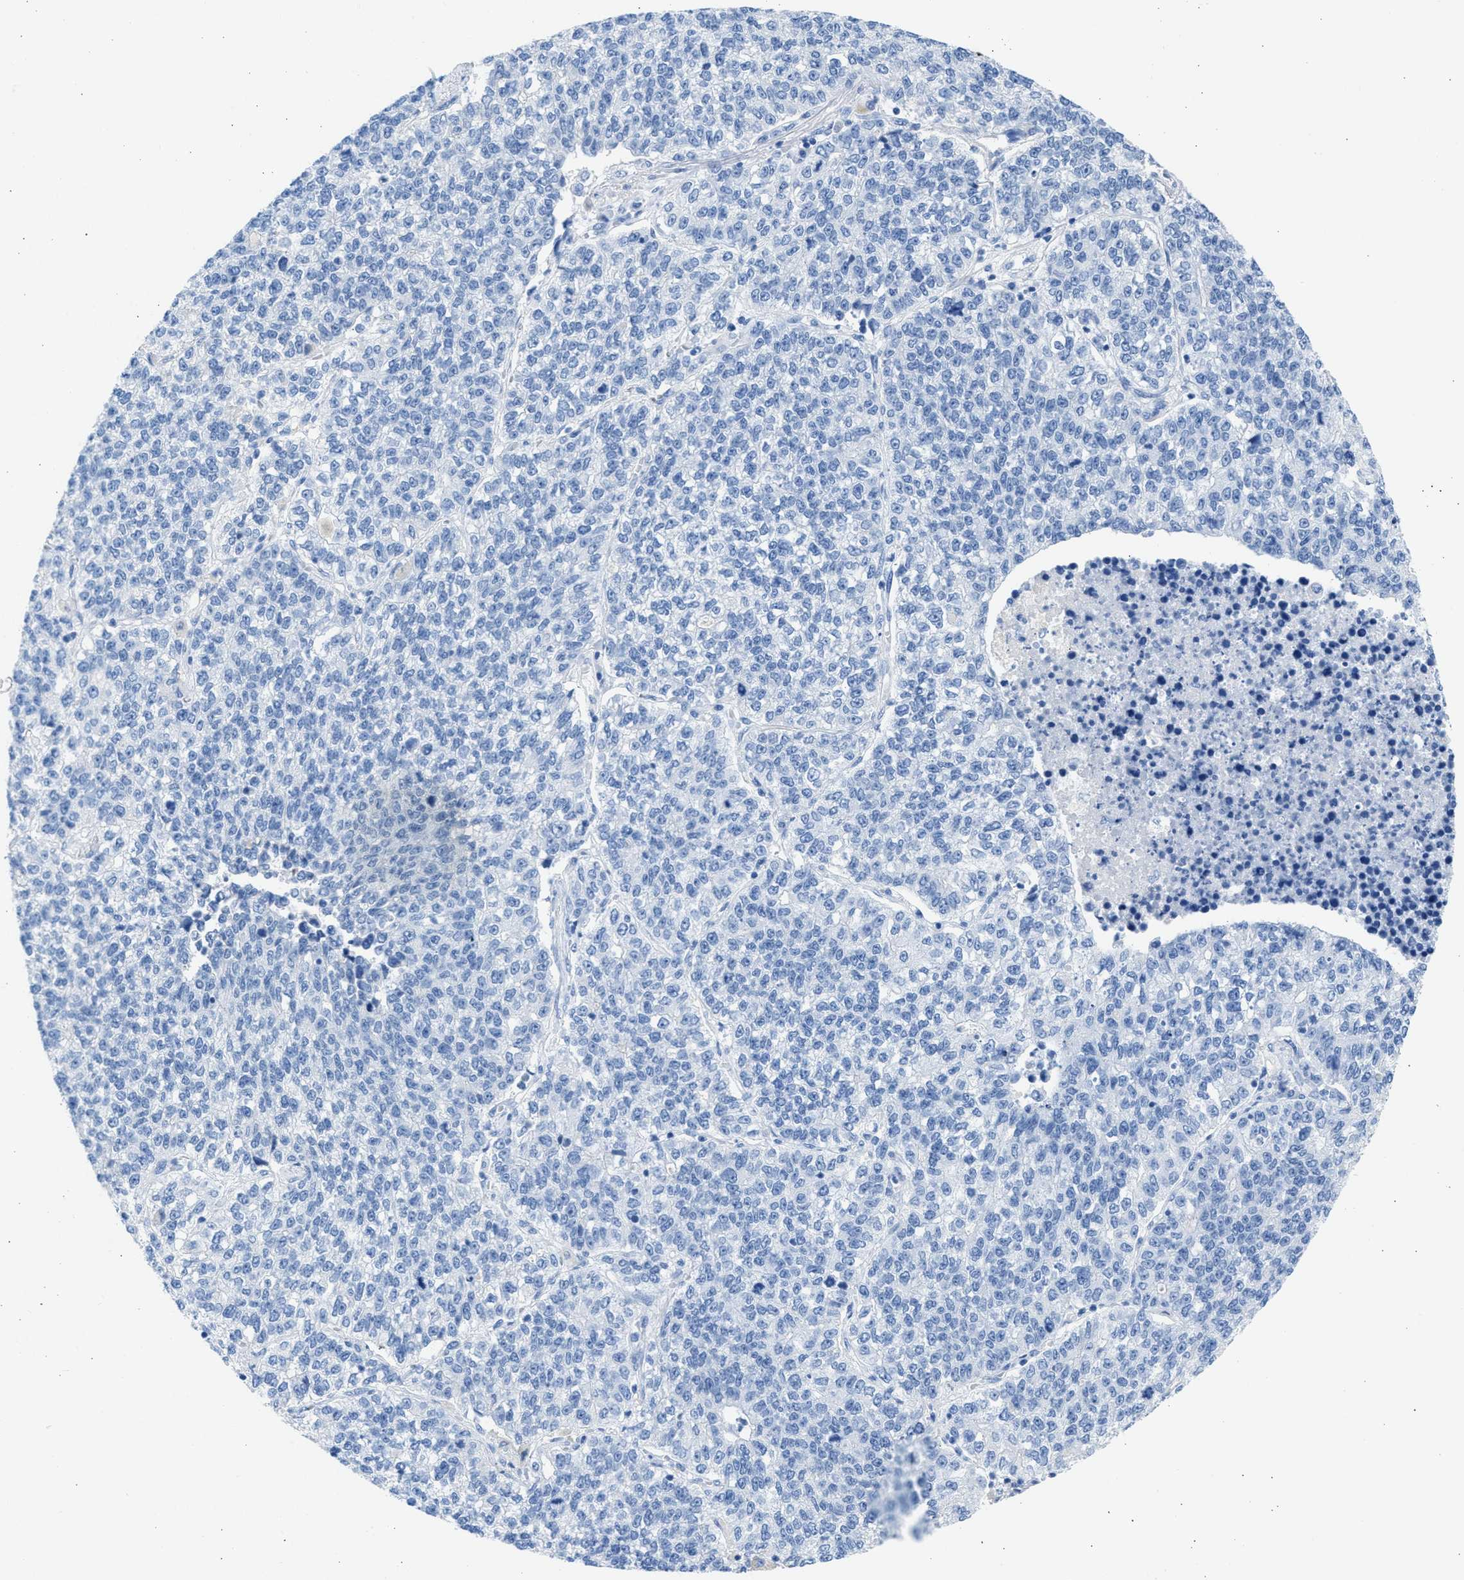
{"staining": {"intensity": "negative", "quantity": "none", "location": "none"}, "tissue": "lung cancer", "cell_type": "Tumor cells", "image_type": "cancer", "snomed": [{"axis": "morphology", "description": "Adenocarcinoma, NOS"}, {"axis": "topography", "description": "Lung"}], "caption": "Protein analysis of lung adenocarcinoma demonstrates no significant positivity in tumor cells. The staining is performed using DAB (3,3'-diaminobenzidine) brown chromogen with nuclei counter-stained in using hematoxylin.", "gene": "SPATA3", "patient": {"sex": "male", "age": 49}}